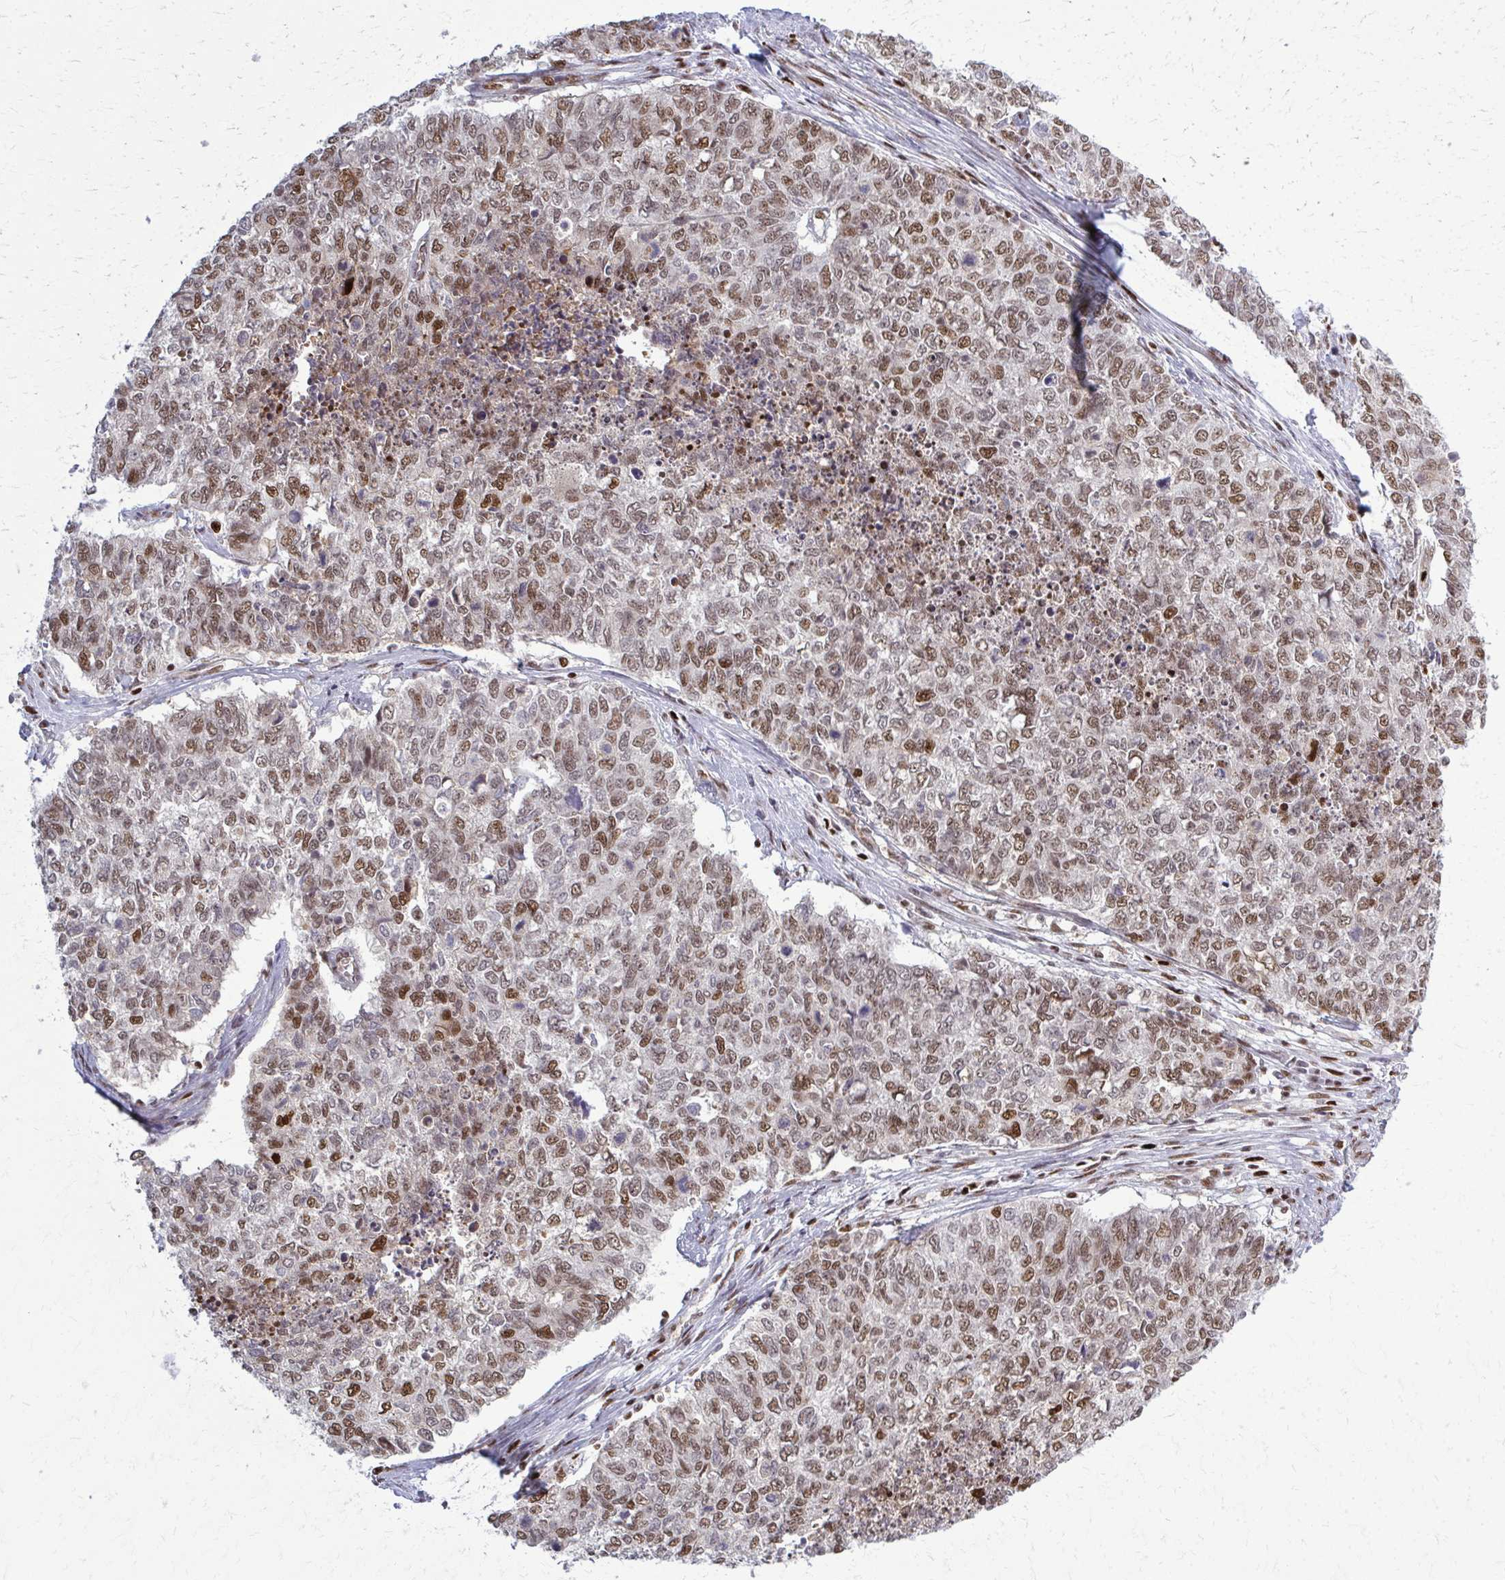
{"staining": {"intensity": "strong", "quantity": ">75%", "location": "nuclear"}, "tissue": "cervical cancer", "cell_type": "Tumor cells", "image_type": "cancer", "snomed": [{"axis": "morphology", "description": "Adenocarcinoma, NOS"}, {"axis": "topography", "description": "Cervix"}], "caption": "DAB (3,3'-diaminobenzidine) immunohistochemical staining of cervical cancer (adenocarcinoma) shows strong nuclear protein staining in about >75% of tumor cells.", "gene": "ZNF559", "patient": {"sex": "female", "age": 63}}